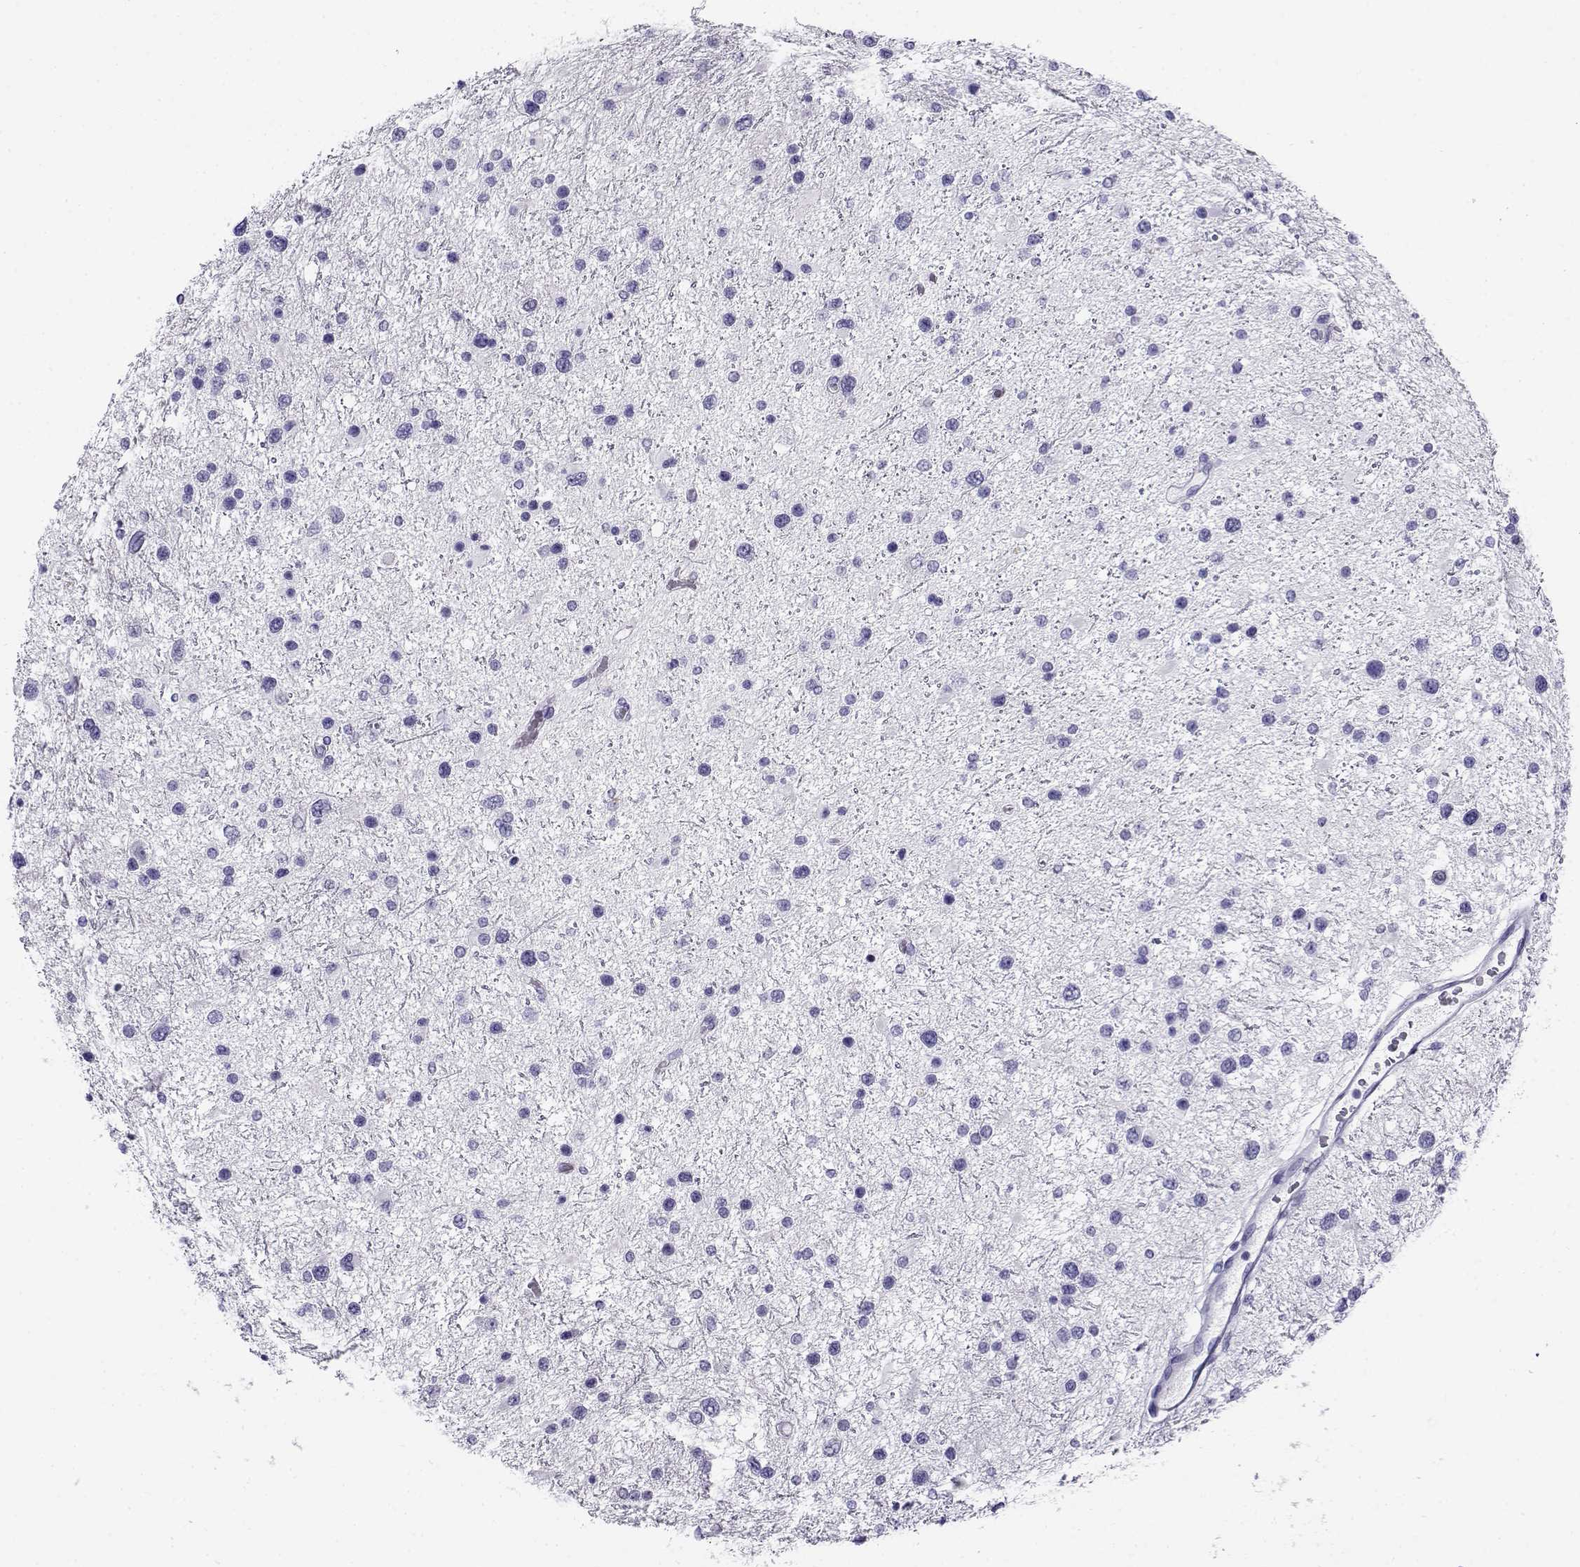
{"staining": {"intensity": "negative", "quantity": "none", "location": "none"}, "tissue": "glioma", "cell_type": "Tumor cells", "image_type": "cancer", "snomed": [{"axis": "morphology", "description": "Glioma, malignant, Low grade"}, {"axis": "topography", "description": "Brain"}], "caption": "Glioma was stained to show a protein in brown. There is no significant staining in tumor cells. (DAB immunohistochemistry visualized using brightfield microscopy, high magnification).", "gene": "CABS1", "patient": {"sex": "female", "age": 32}}